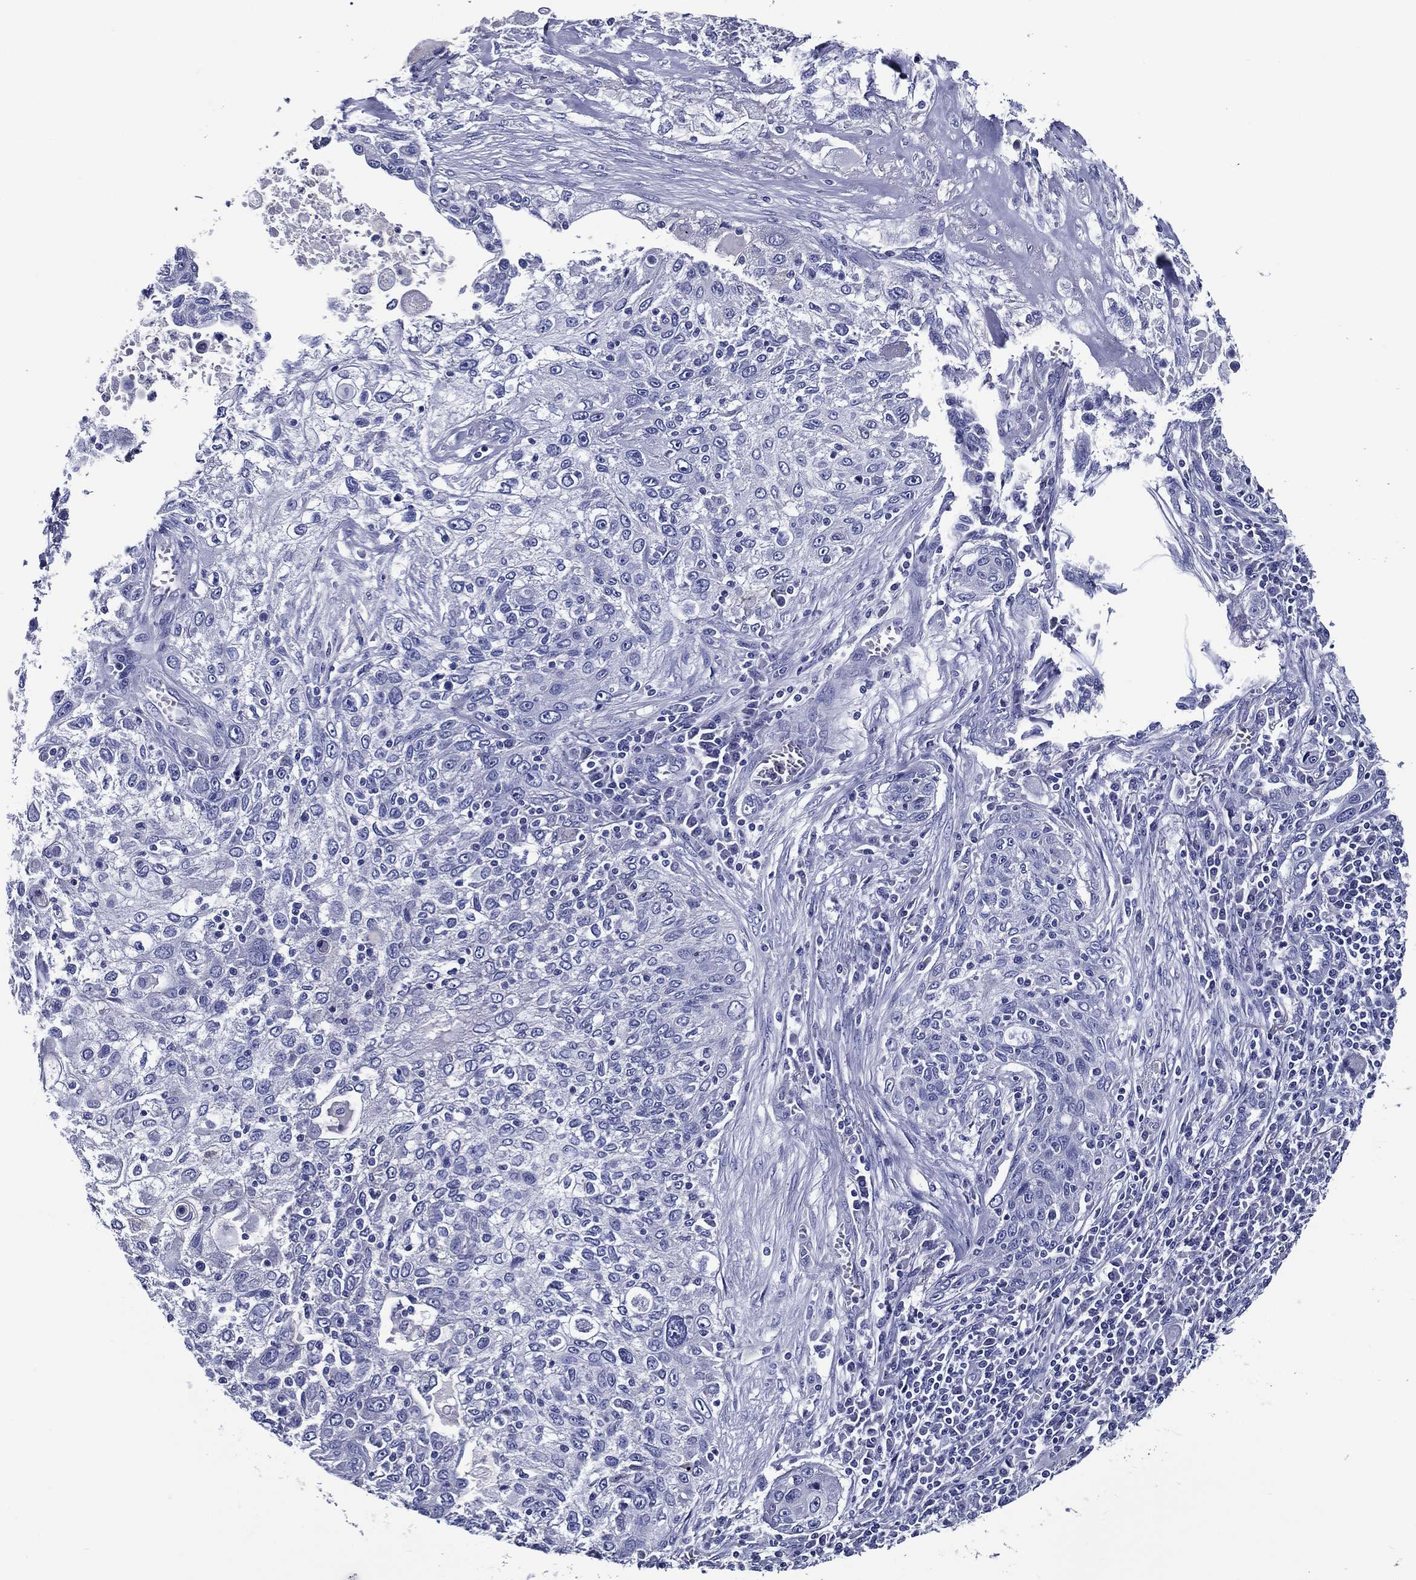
{"staining": {"intensity": "negative", "quantity": "none", "location": "none"}, "tissue": "lung cancer", "cell_type": "Tumor cells", "image_type": "cancer", "snomed": [{"axis": "morphology", "description": "Squamous cell carcinoma, NOS"}, {"axis": "topography", "description": "Lung"}], "caption": "This is an IHC image of lung cancer. There is no expression in tumor cells.", "gene": "ACE2", "patient": {"sex": "female", "age": 69}}